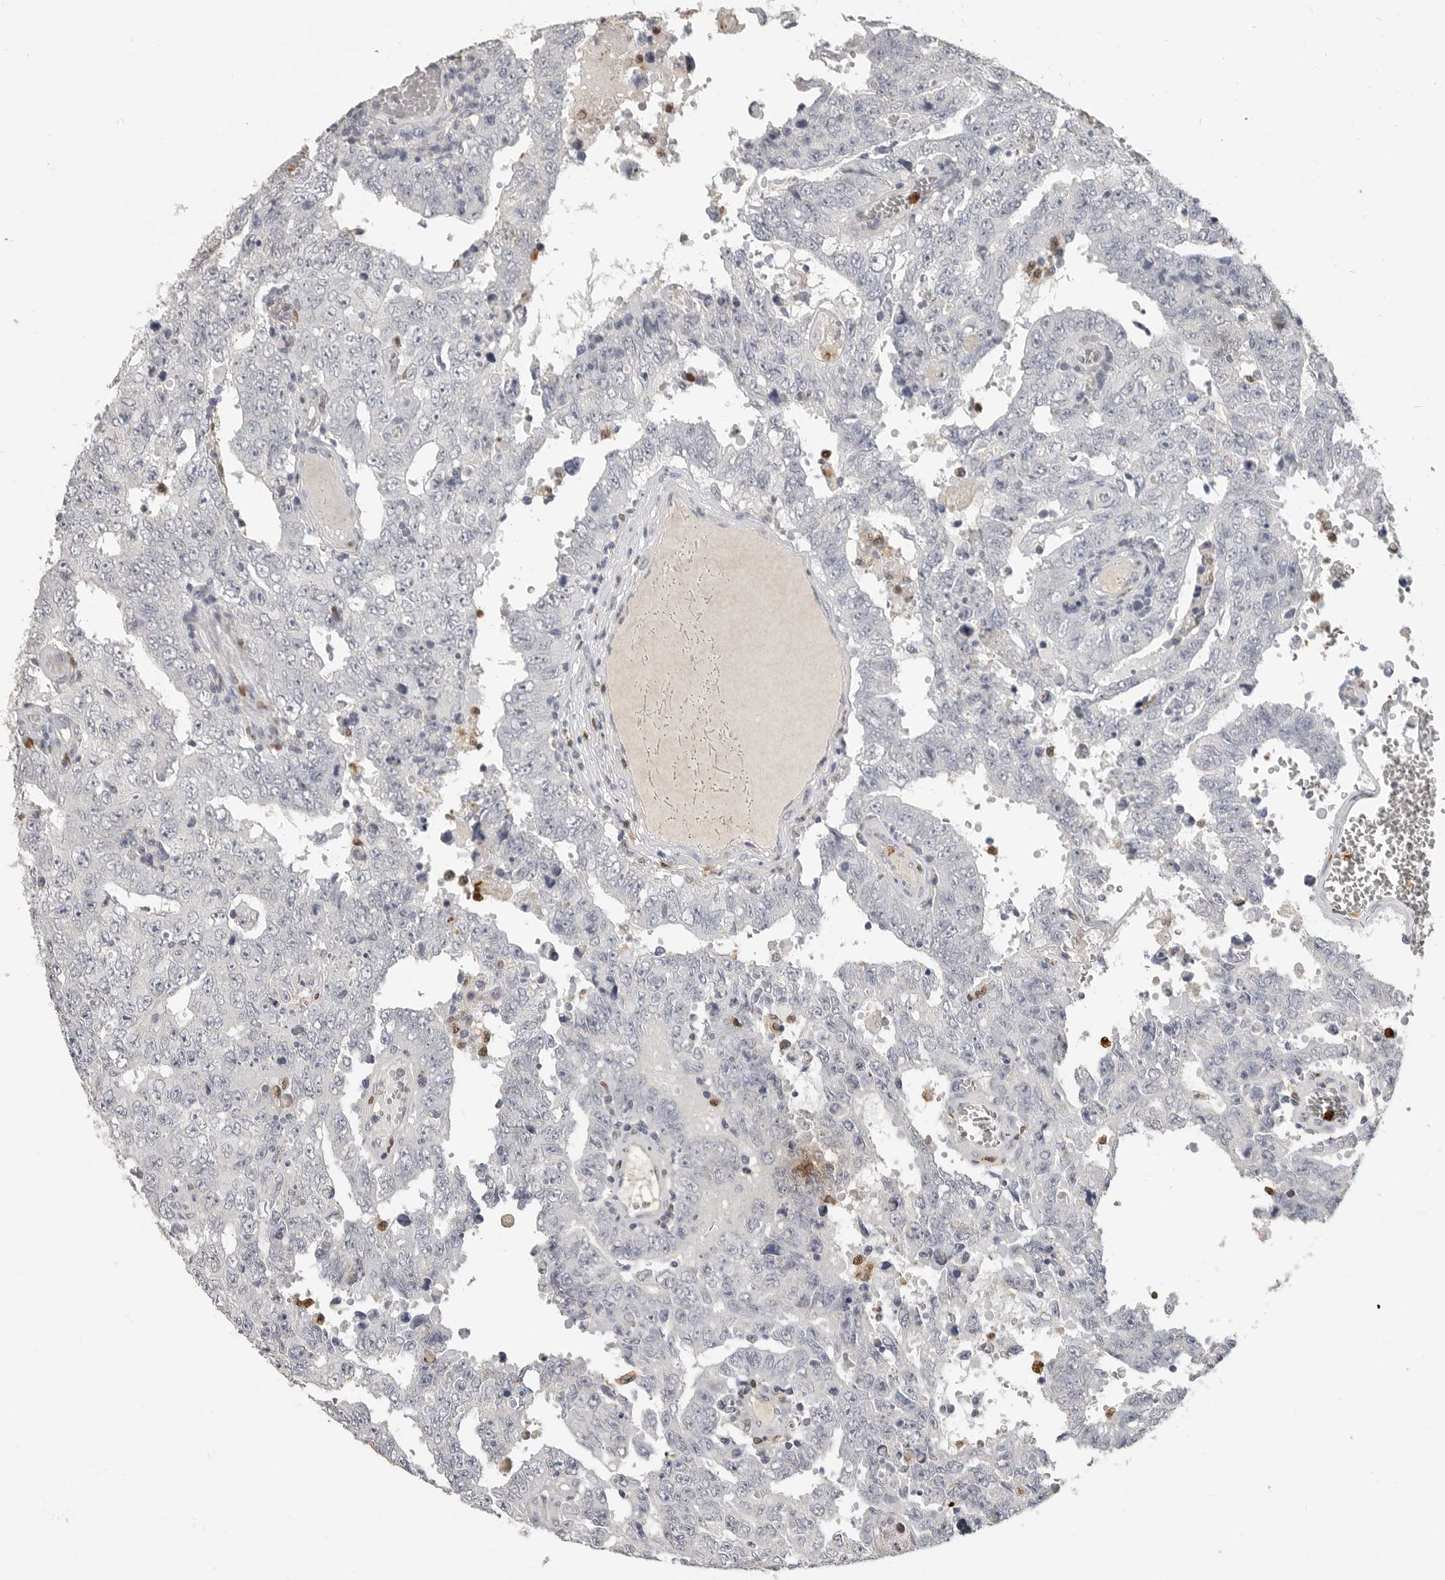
{"staining": {"intensity": "negative", "quantity": "none", "location": "none"}, "tissue": "testis cancer", "cell_type": "Tumor cells", "image_type": "cancer", "snomed": [{"axis": "morphology", "description": "Carcinoma, Embryonal, NOS"}, {"axis": "topography", "description": "Testis"}], "caption": "Immunohistochemistry photomicrograph of human embryonal carcinoma (testis) stained for a protein (brown), which demonstrates no expression in tumor cells. Nuclei are stained in blue.", "gene": "LTBR", "patient": {"sex": "male", "age": 26}}